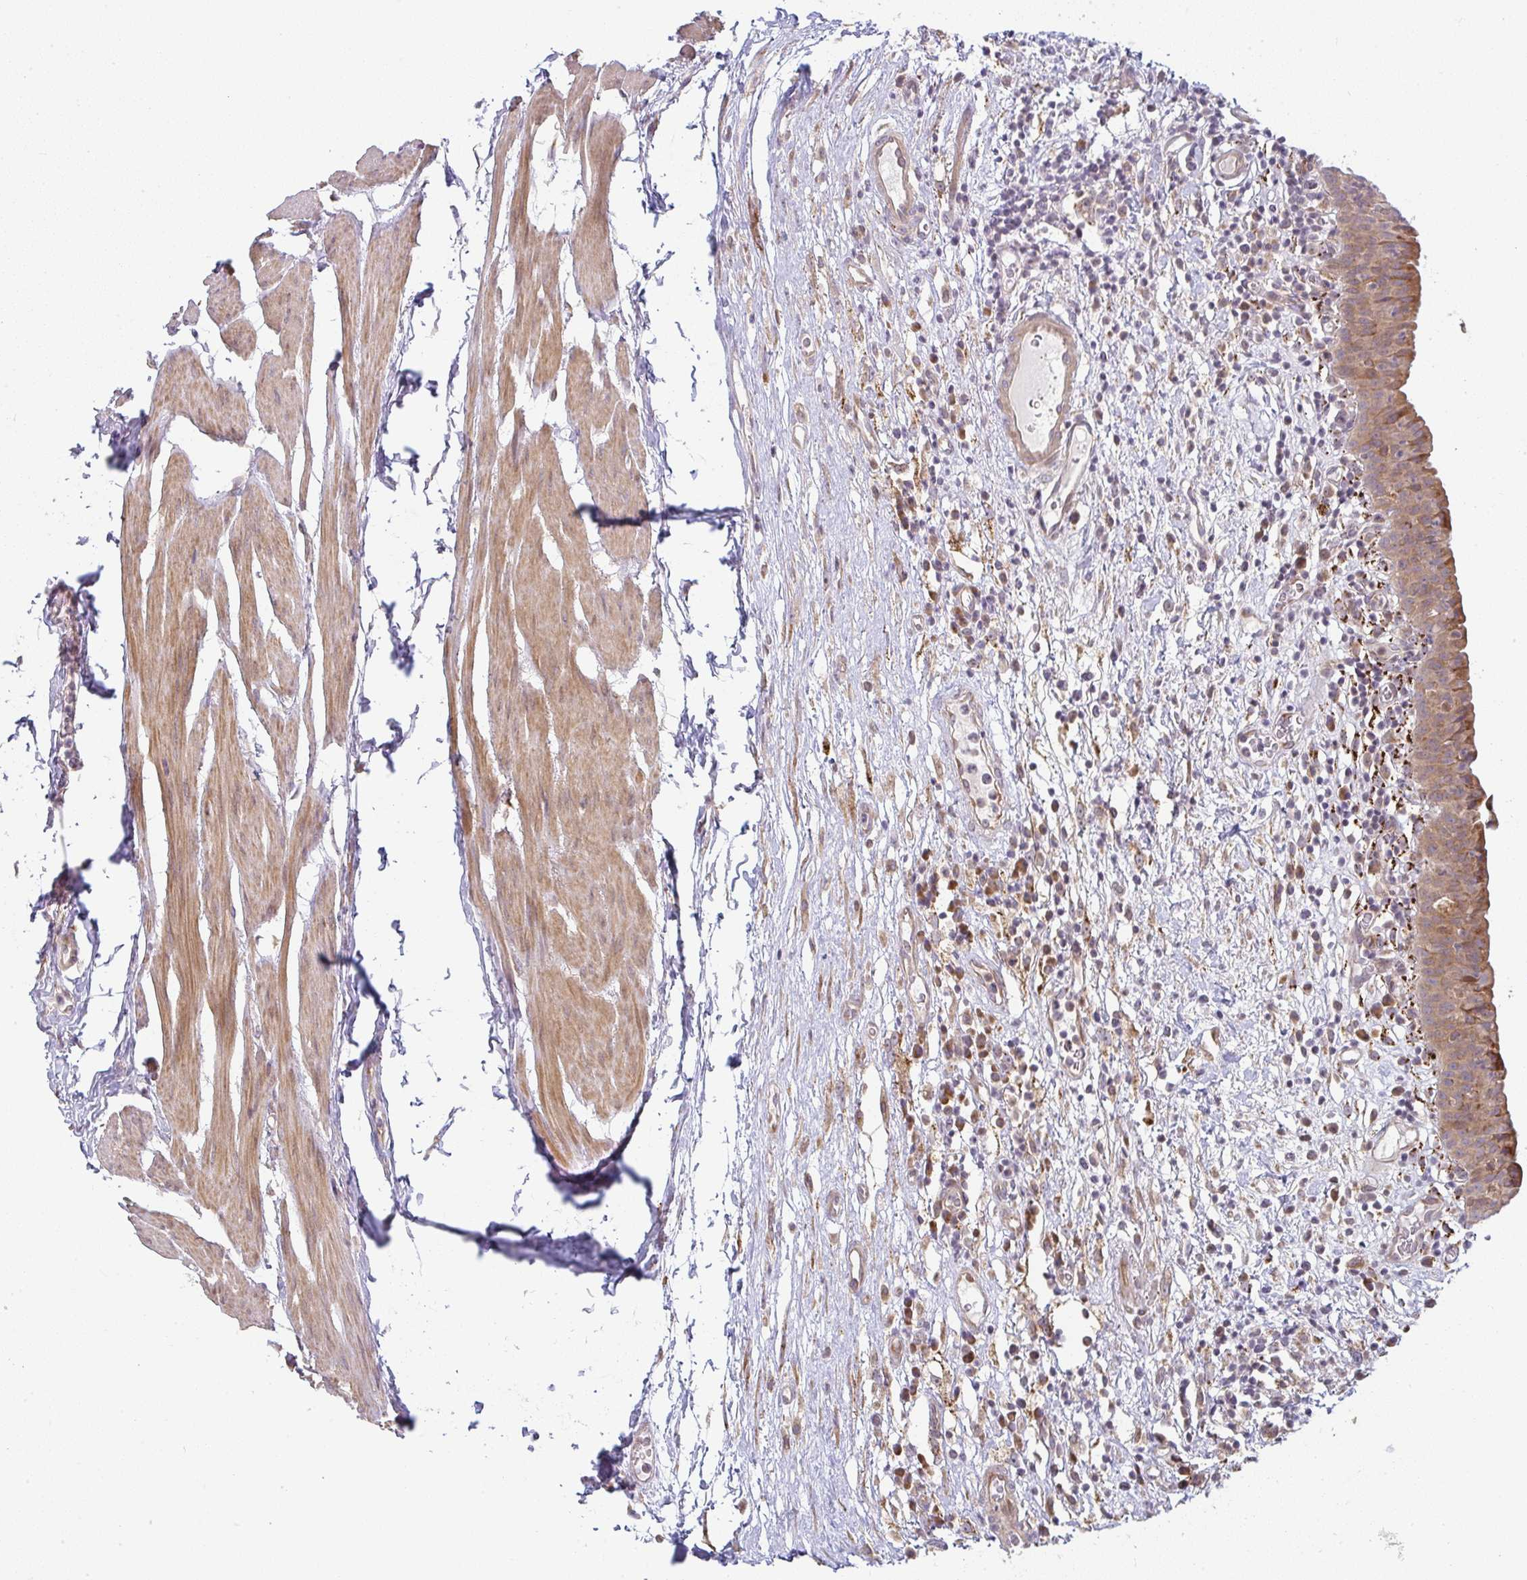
{"staining": {"intensity": "moderate", "quantity": "25%-75%", "location": "cytoplasmic/membranous"}, "tissue": "urinary bladder", "cell_type": "Urothelial cells", "image_type": "normal", "snomed": [{"axis": "morphology", "description": "Normal tissue, NOS"}, {"axis": "morphology", "description": "Inflammation, NOS"}, {"axis": "topography", "description": "Urinary bladder"}], "caption": "Urinary bladder stained with DAB (3,3'-diaminobenzidine) IHC reveals medium levels of moderate cytoplasmic/membranous staining in about 25%-75% of urothelial cells.", "gene": "MOB1A", "patient": {"sex": "male", "age": 57}}